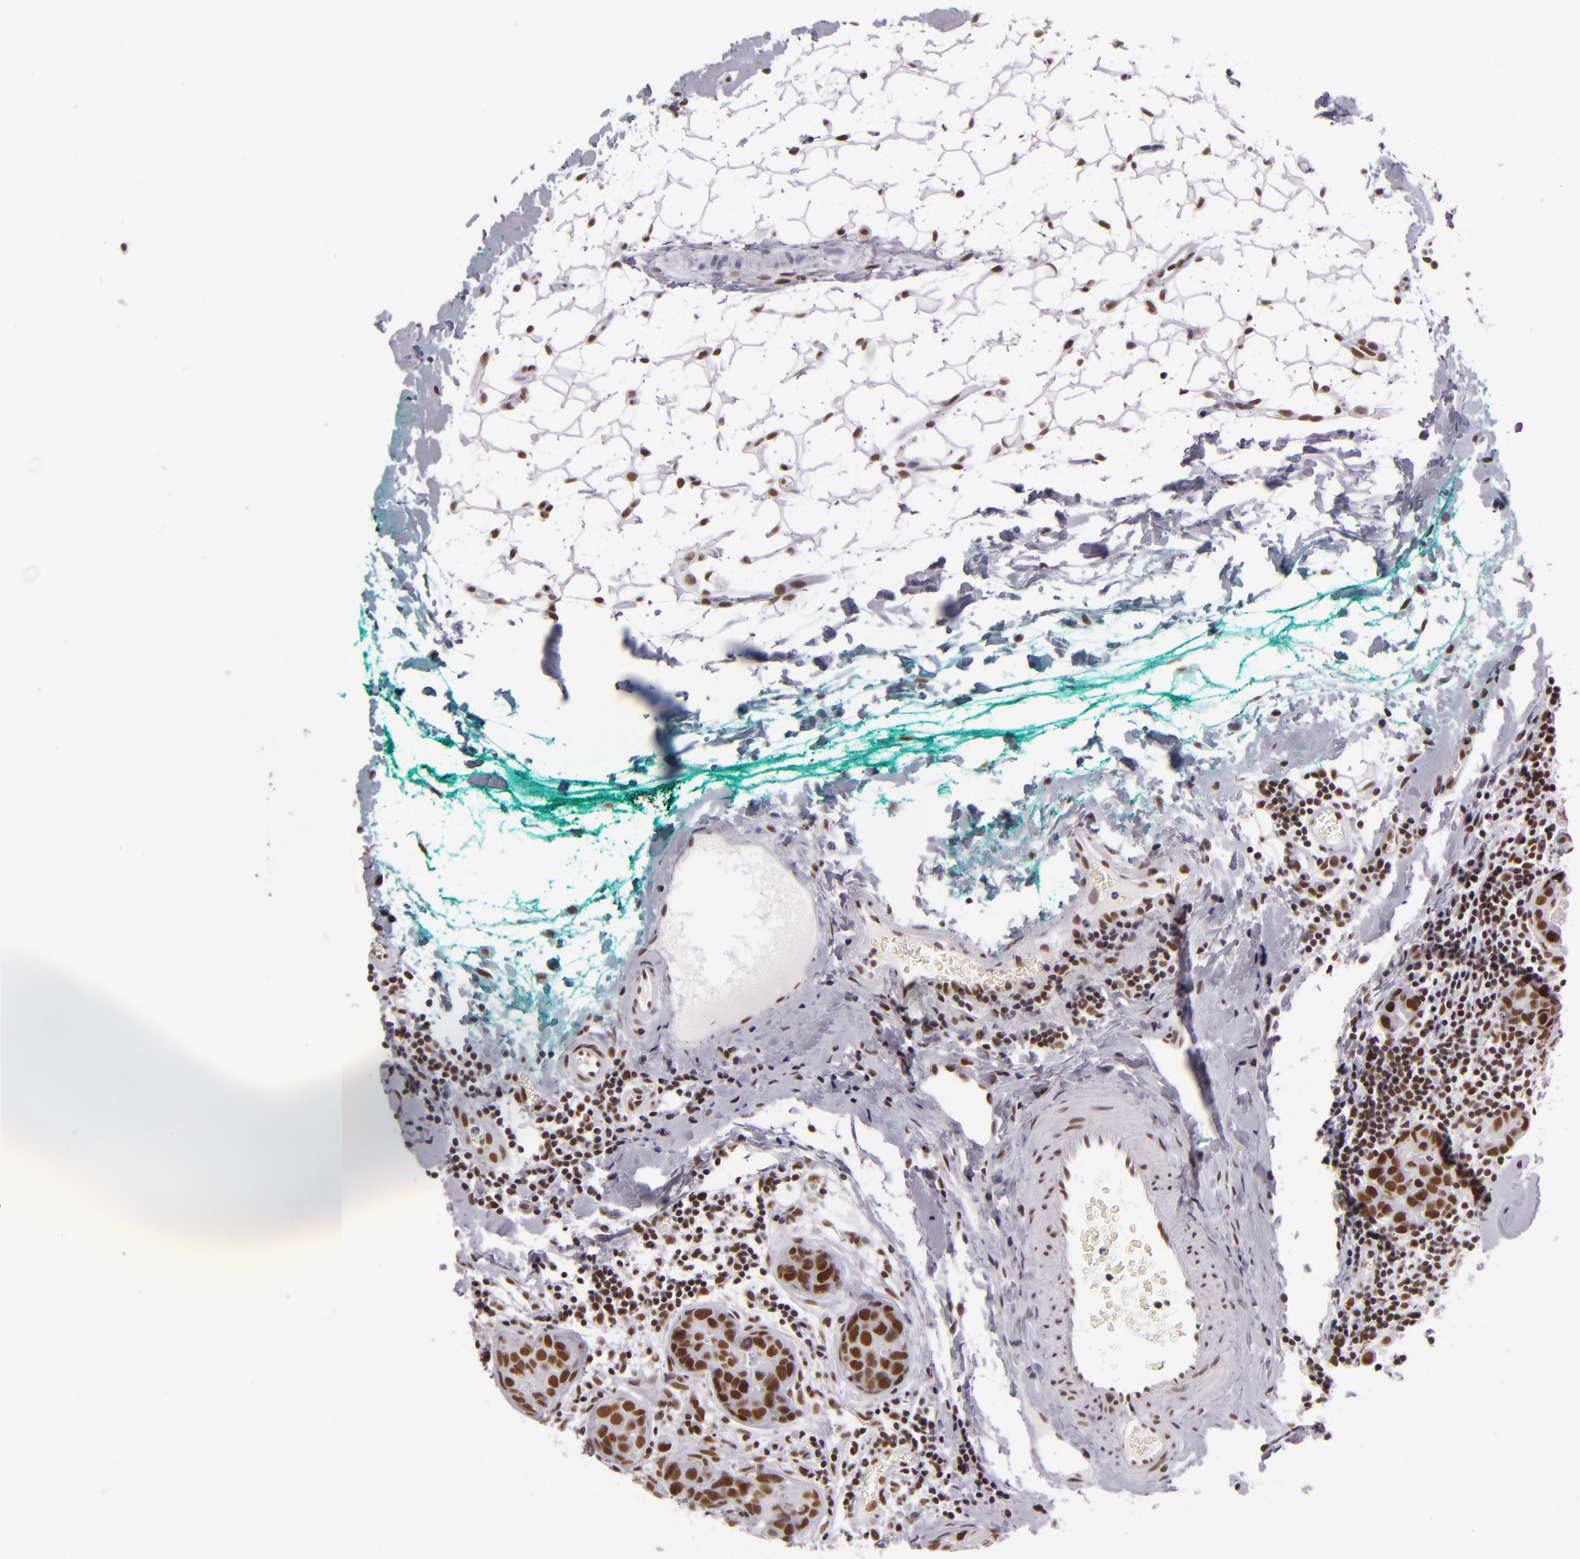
{"staining": {"intensity": "moderate", "quantity": ">75%", "location": "nuclear"}, "tissue": "breast cancer", "cell_type": "Tumor cells", "image_type": "cancer", "snomed": [{"axis": "morphology", "description": "Duct carcinoma"}, {"axis": "topography", "description": "Breast"}], "caption": "Immunohistochemistry (DAB) staining of breast infiltrating ductal carcinoma demonstrates moderate nuclear protein positivity in about >75% of tumor cells. The staining was performed using DAB, with brown indicating positive protein expression. Nuclei are stained blue with hematoxylin.", "gene": "BRD8", "patient": {"sex": "female", "age": 24}}